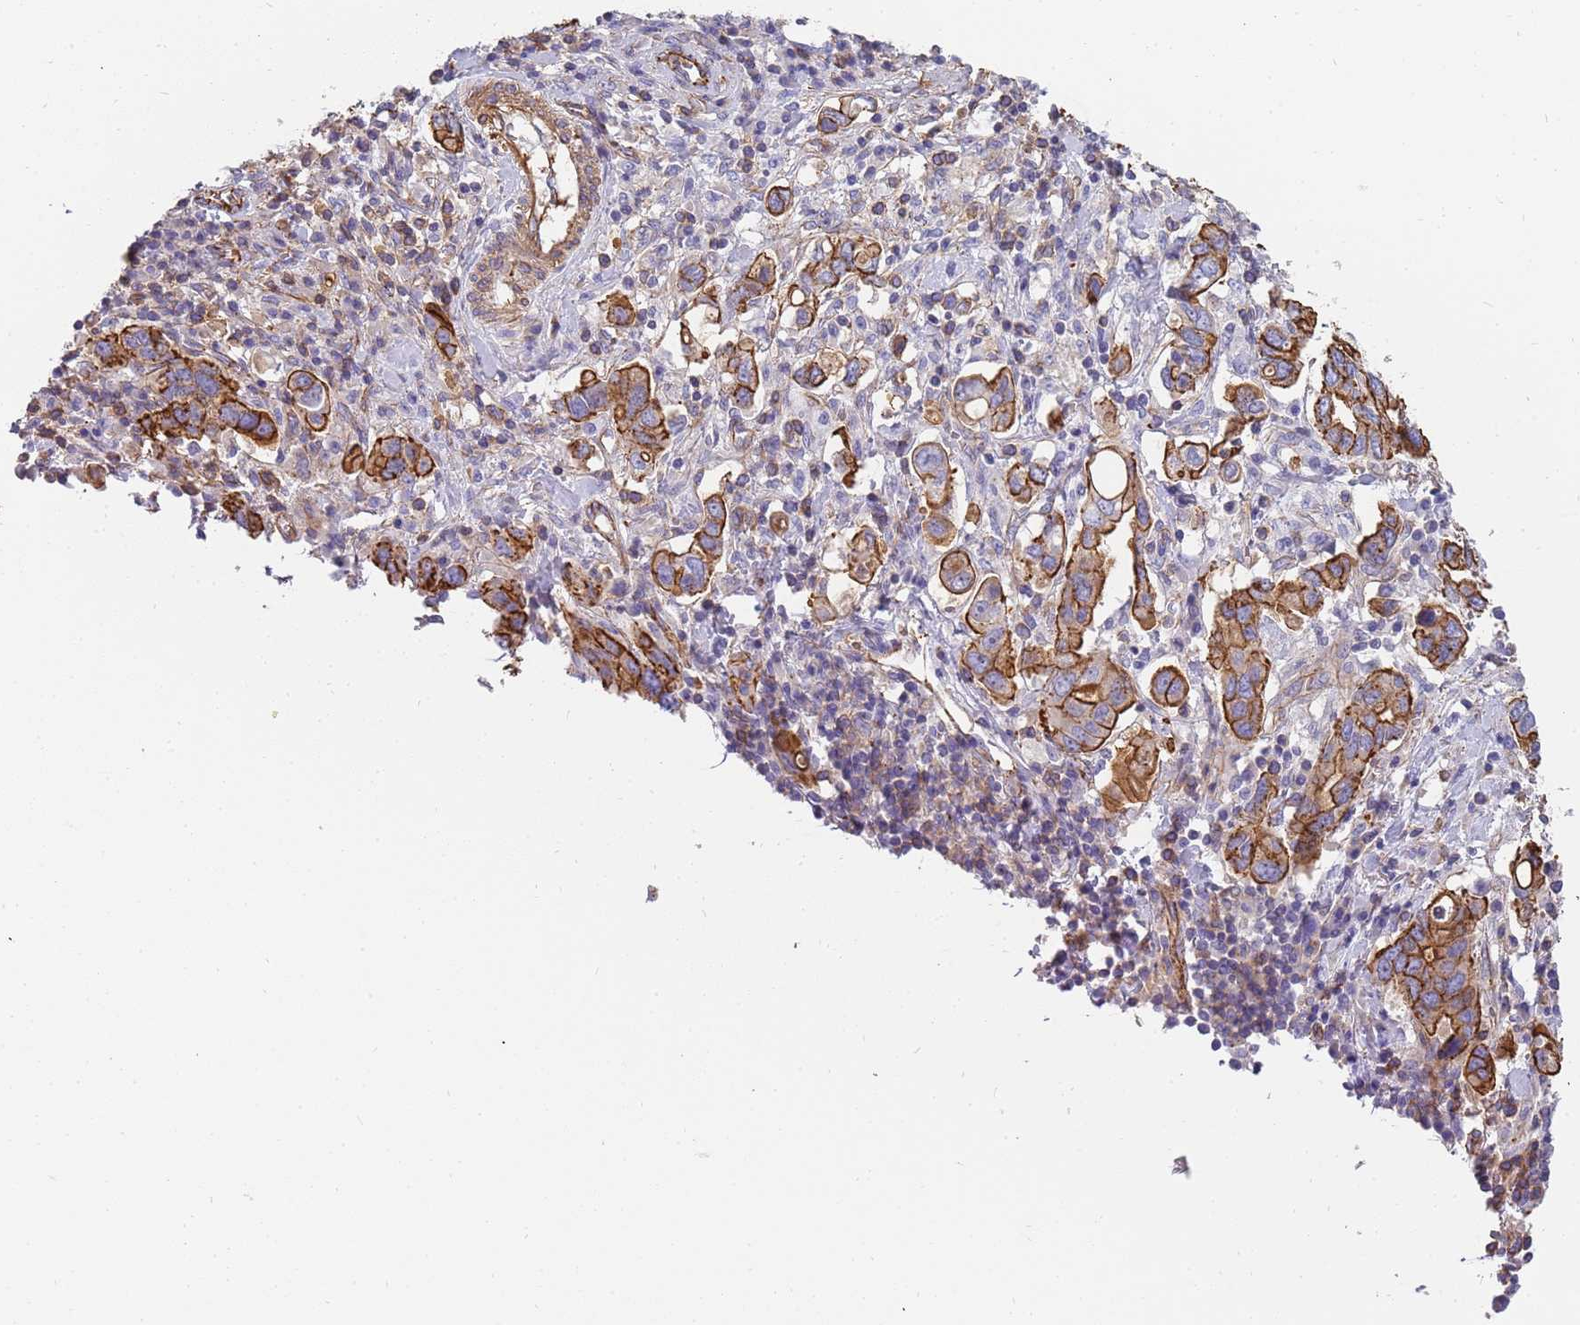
{"staining": {"intensity": "strong", "quantity": ">75%", "location": "cytoplasmic/membranous"}, "tissue": "stomach cancer", "cell_type": "Tumor cells", "image_type": "cancer", "snomed": [{"axis": "morphology", "description": "Adenocarcinoma, NOS"}, {"axis": "topography", "description": "Stomach, upper"}, {"axis": "topography", "description": "Stomach"}], "caption": "Immunohistochemical staining of human stomach cancer reveals high levels of strong cytoplasmic/membranous protein positivity in approximately >75% of tumor cells. (Brightfield microscopy of DAB IHC at high magnification).", "gene": "GFRAL", "patient": {"sex": "male", "age": 62}}